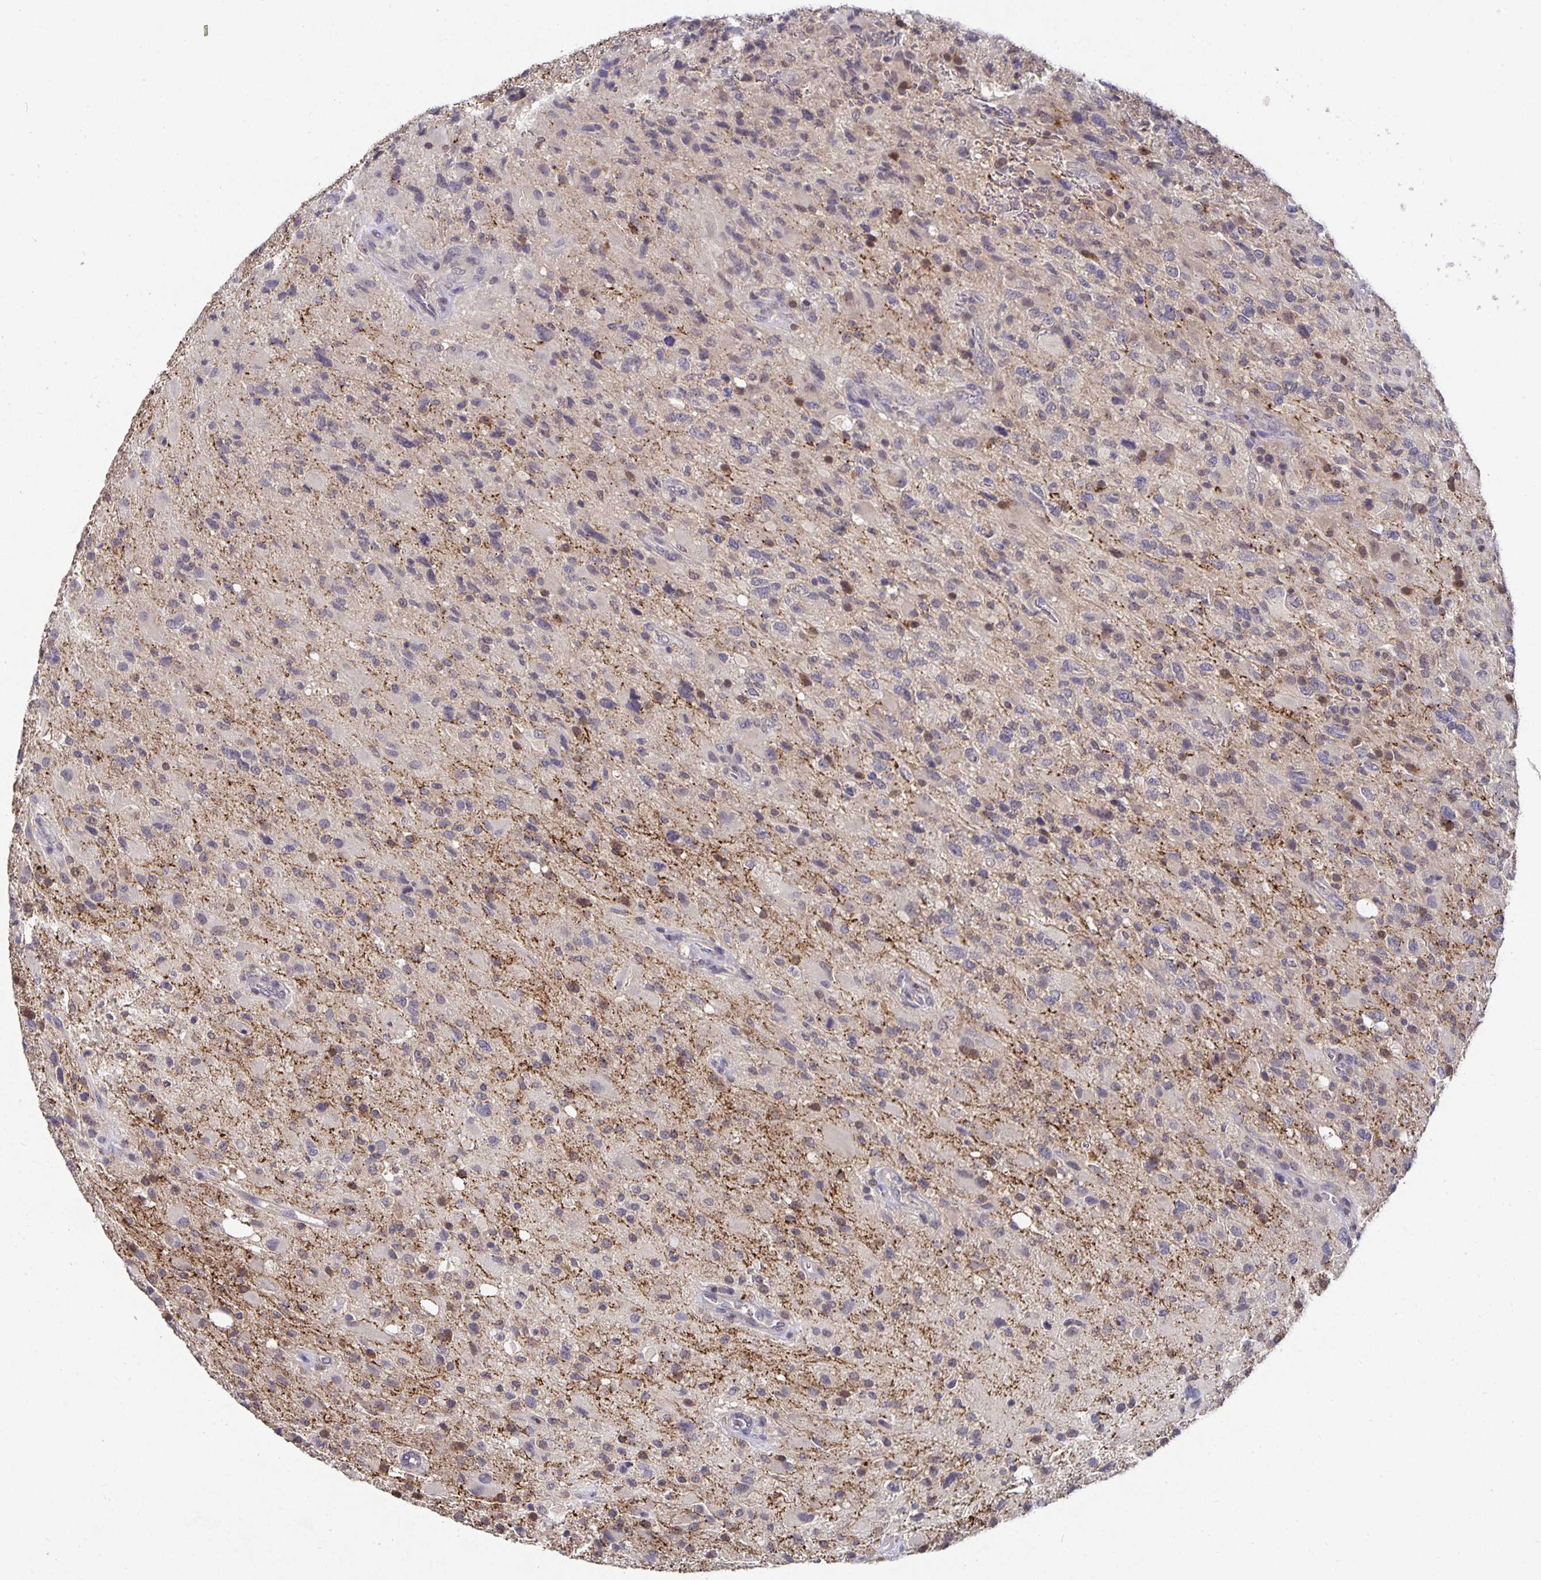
{"staining": {"intensity": "weak", "quantity": "<25%", "location": "cytoplasmic/membranous"}, "tissue": "glioma", "cell_type": "Tumor cells", "image_type": "cancer", "snomed": [{"axis": "morphology", "description": "Glioma, malignant, High grade"}, {"axis": "topography", "description": "Brain"}], "caption": "IHC photomicrograph of human malignant glioma (high-grade) stained for a protein (brown), which exhibits no expression in tumor cells.", "gene": "HEPN1", "patient": {"sex": "male", "age": 53}}